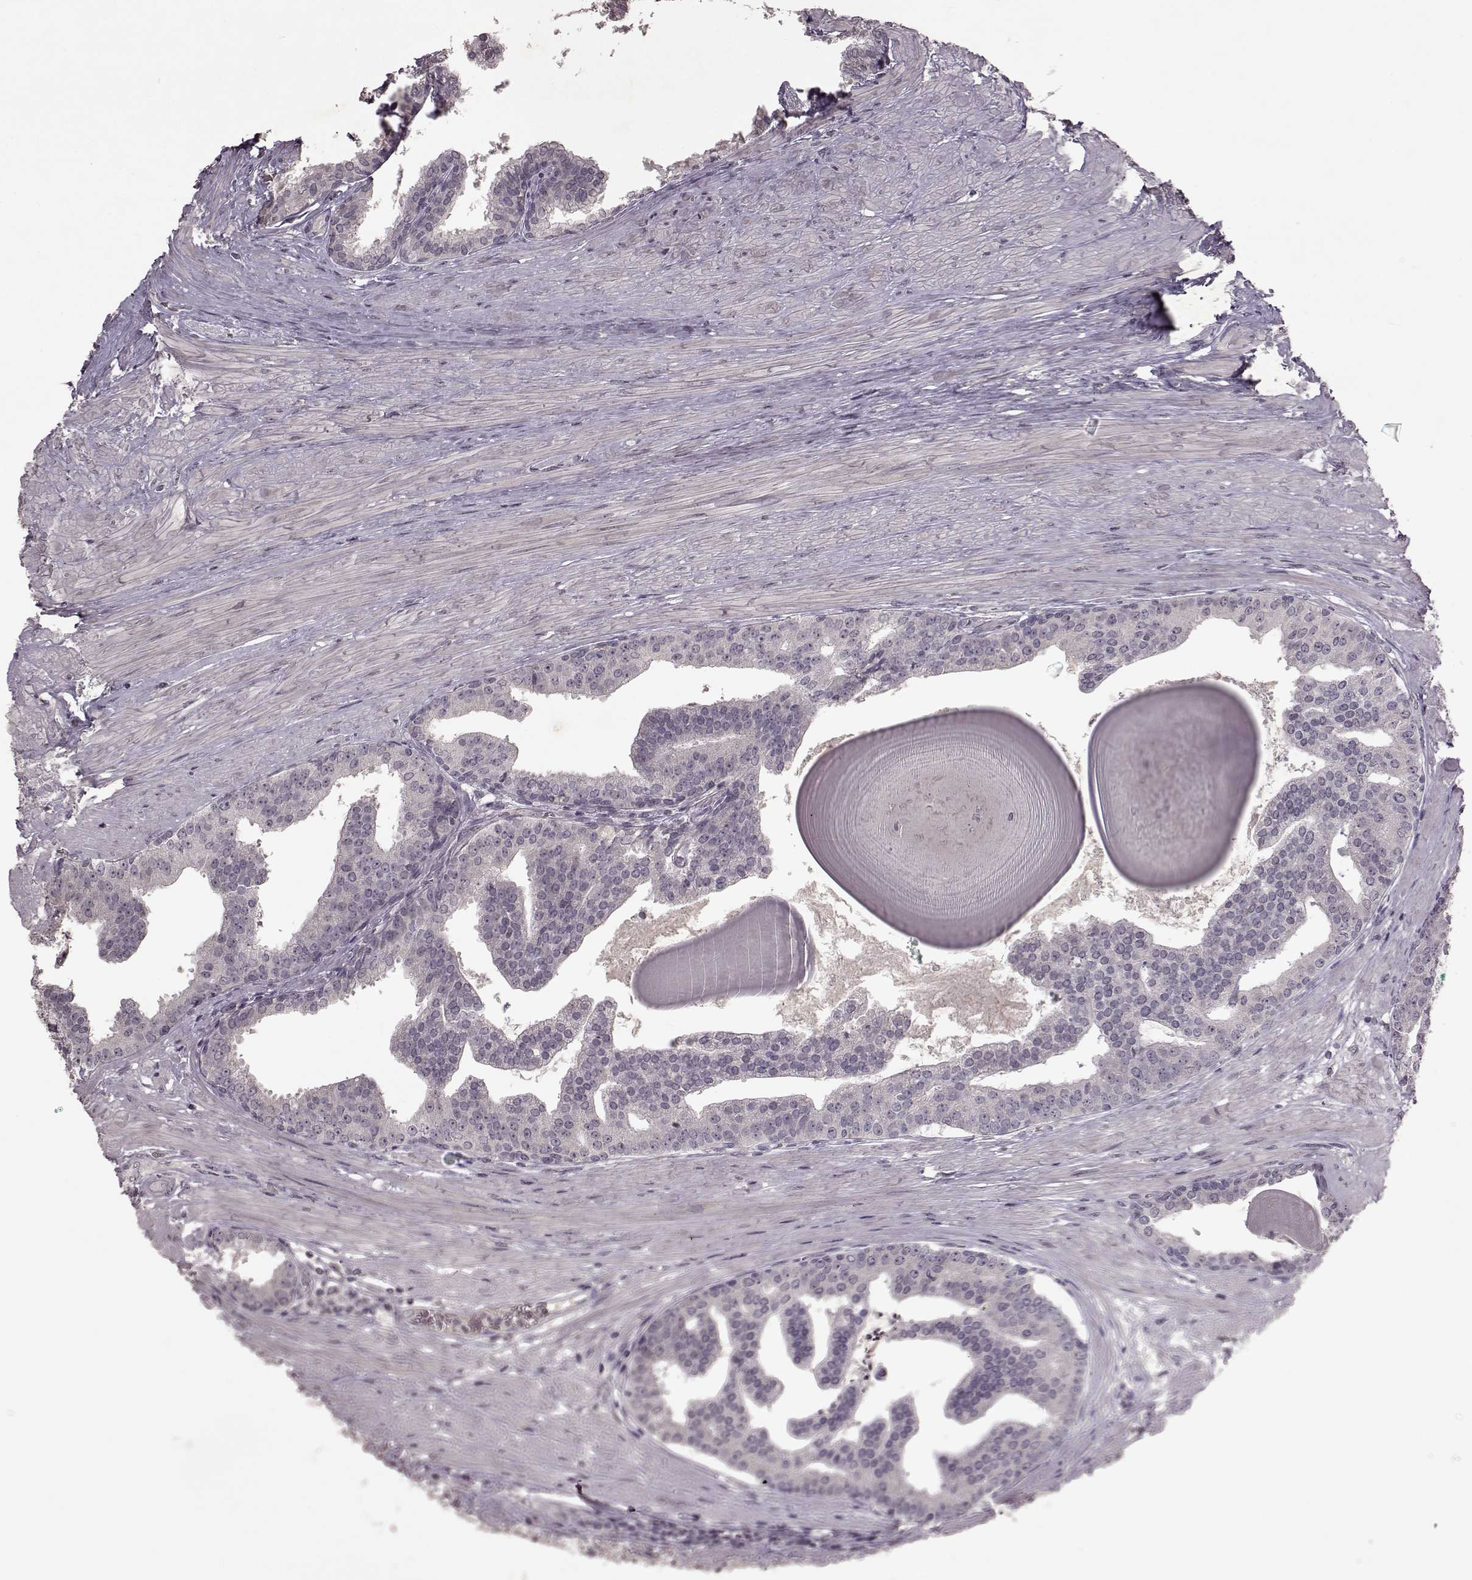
{"staining": {"intensity": "negative", "quantity": "none", "location": "none"}, "tissue": "prostate cancer", "cell_type": "Tumor cells", "image_type": "cancer", "snomed": [{"axis": "morphology", "description": "Adenocarcinoma, NOS"}, {"axis": "topography", "description": "Prostate and seminal vesicle, NOS"}, {"axis": "topography", "description": "Prostate"}], "caption": "This is an IHC photomicrograph of prostate cancer (adenocarcinoma). There is no expression in tumor cells.", "gene": "LHB", "patient": {"sex": "male", "age": 44}}